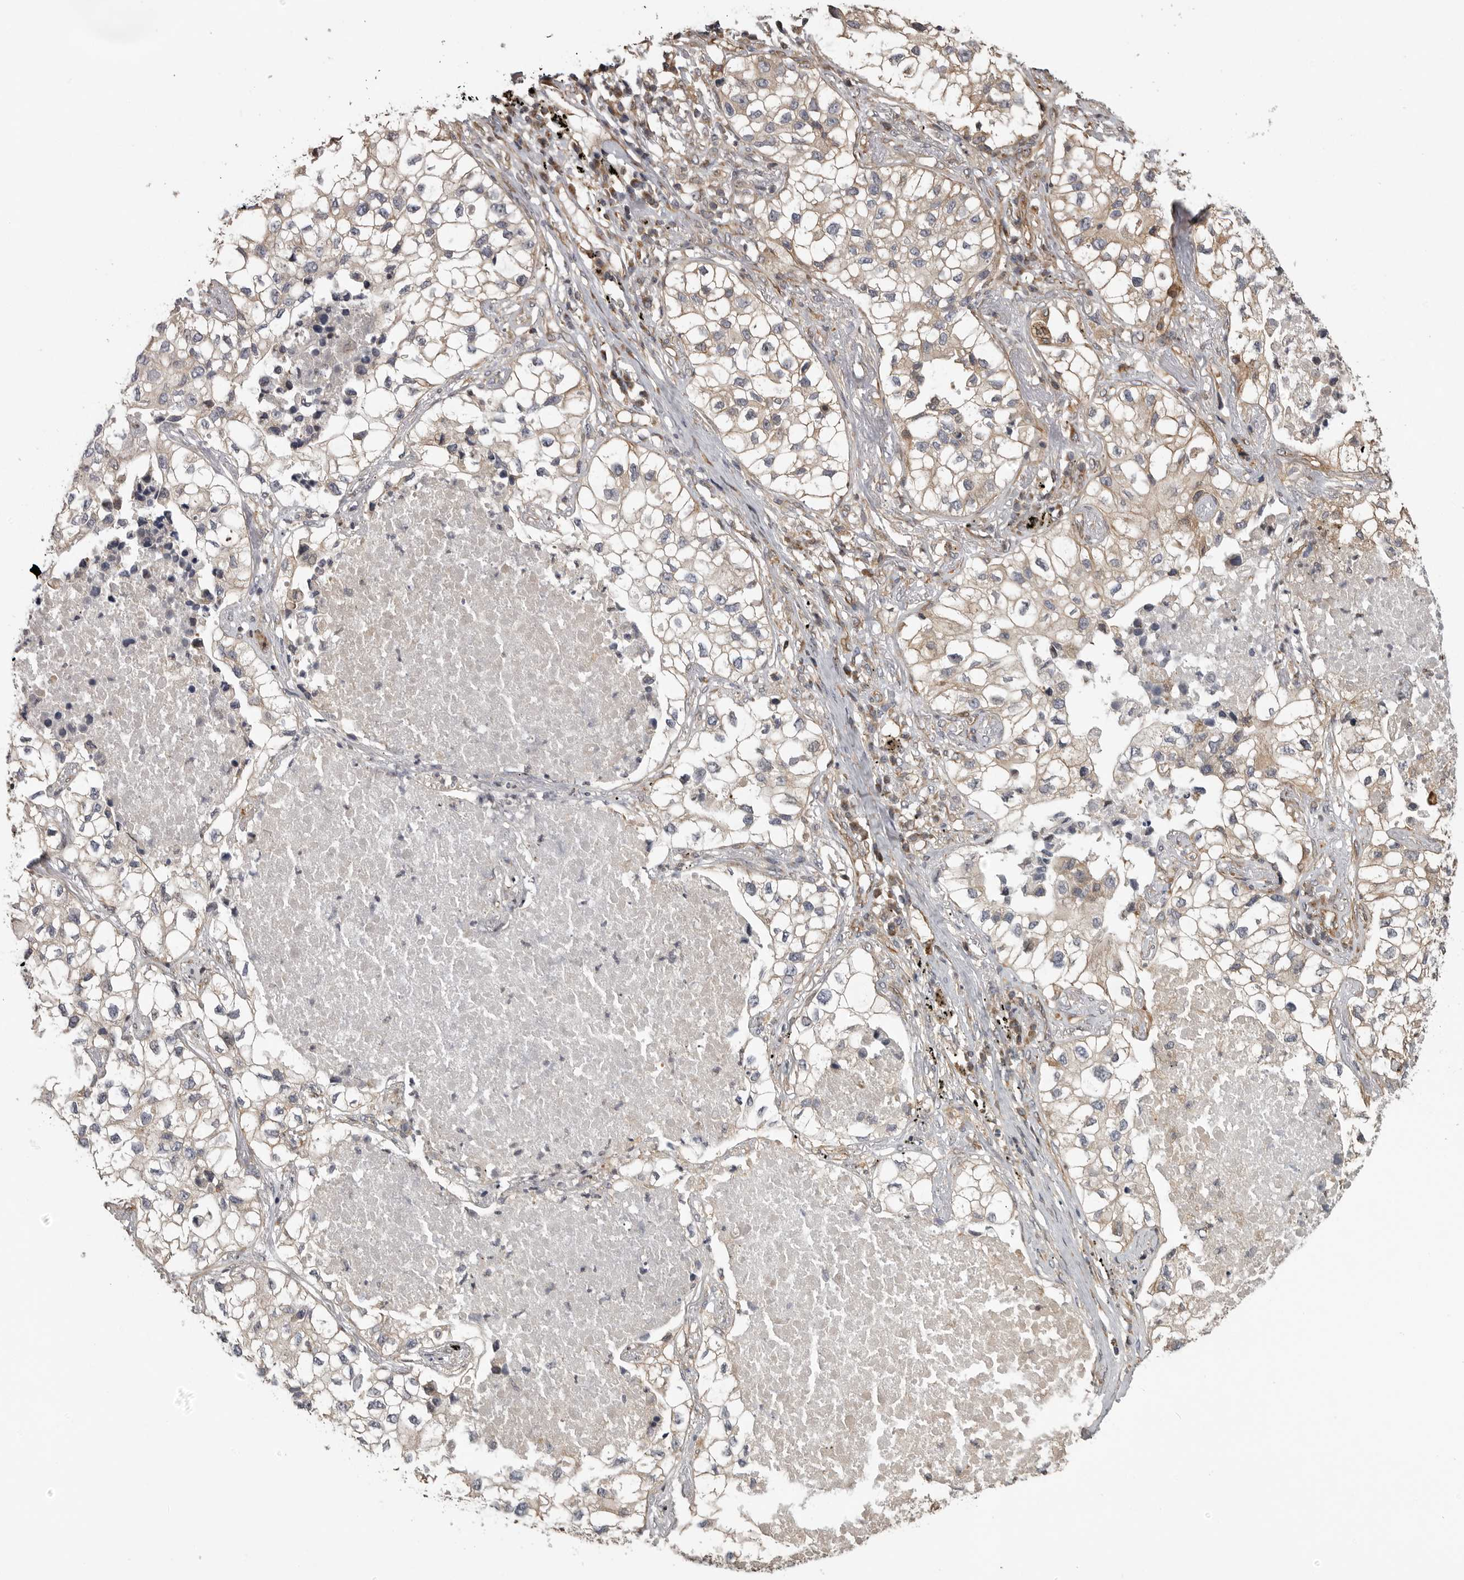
{"staining": {"intensity": "weak", "quantity": "25%-75%", "location": "cytoplasmic/membranous"}, "tissue": "lung cancer", "cell_type": "Tumor cells", "image_type": "cancer", "snomed": [{"axis": "morphology", "description": "Adenocarcinoma, NOS"}, {"axis": "topography", "description": "Lung"}], "caption": "IHC (DAB (3,3'-diaminobenzidine)) staining of human adenocarcinoma (lung) displays weak cytoplasmic/membranous protein staining in about 25%-75% of tumor cells.", "gene": "ZNRF1", "patient": {"sex": "male", "age": 63}}